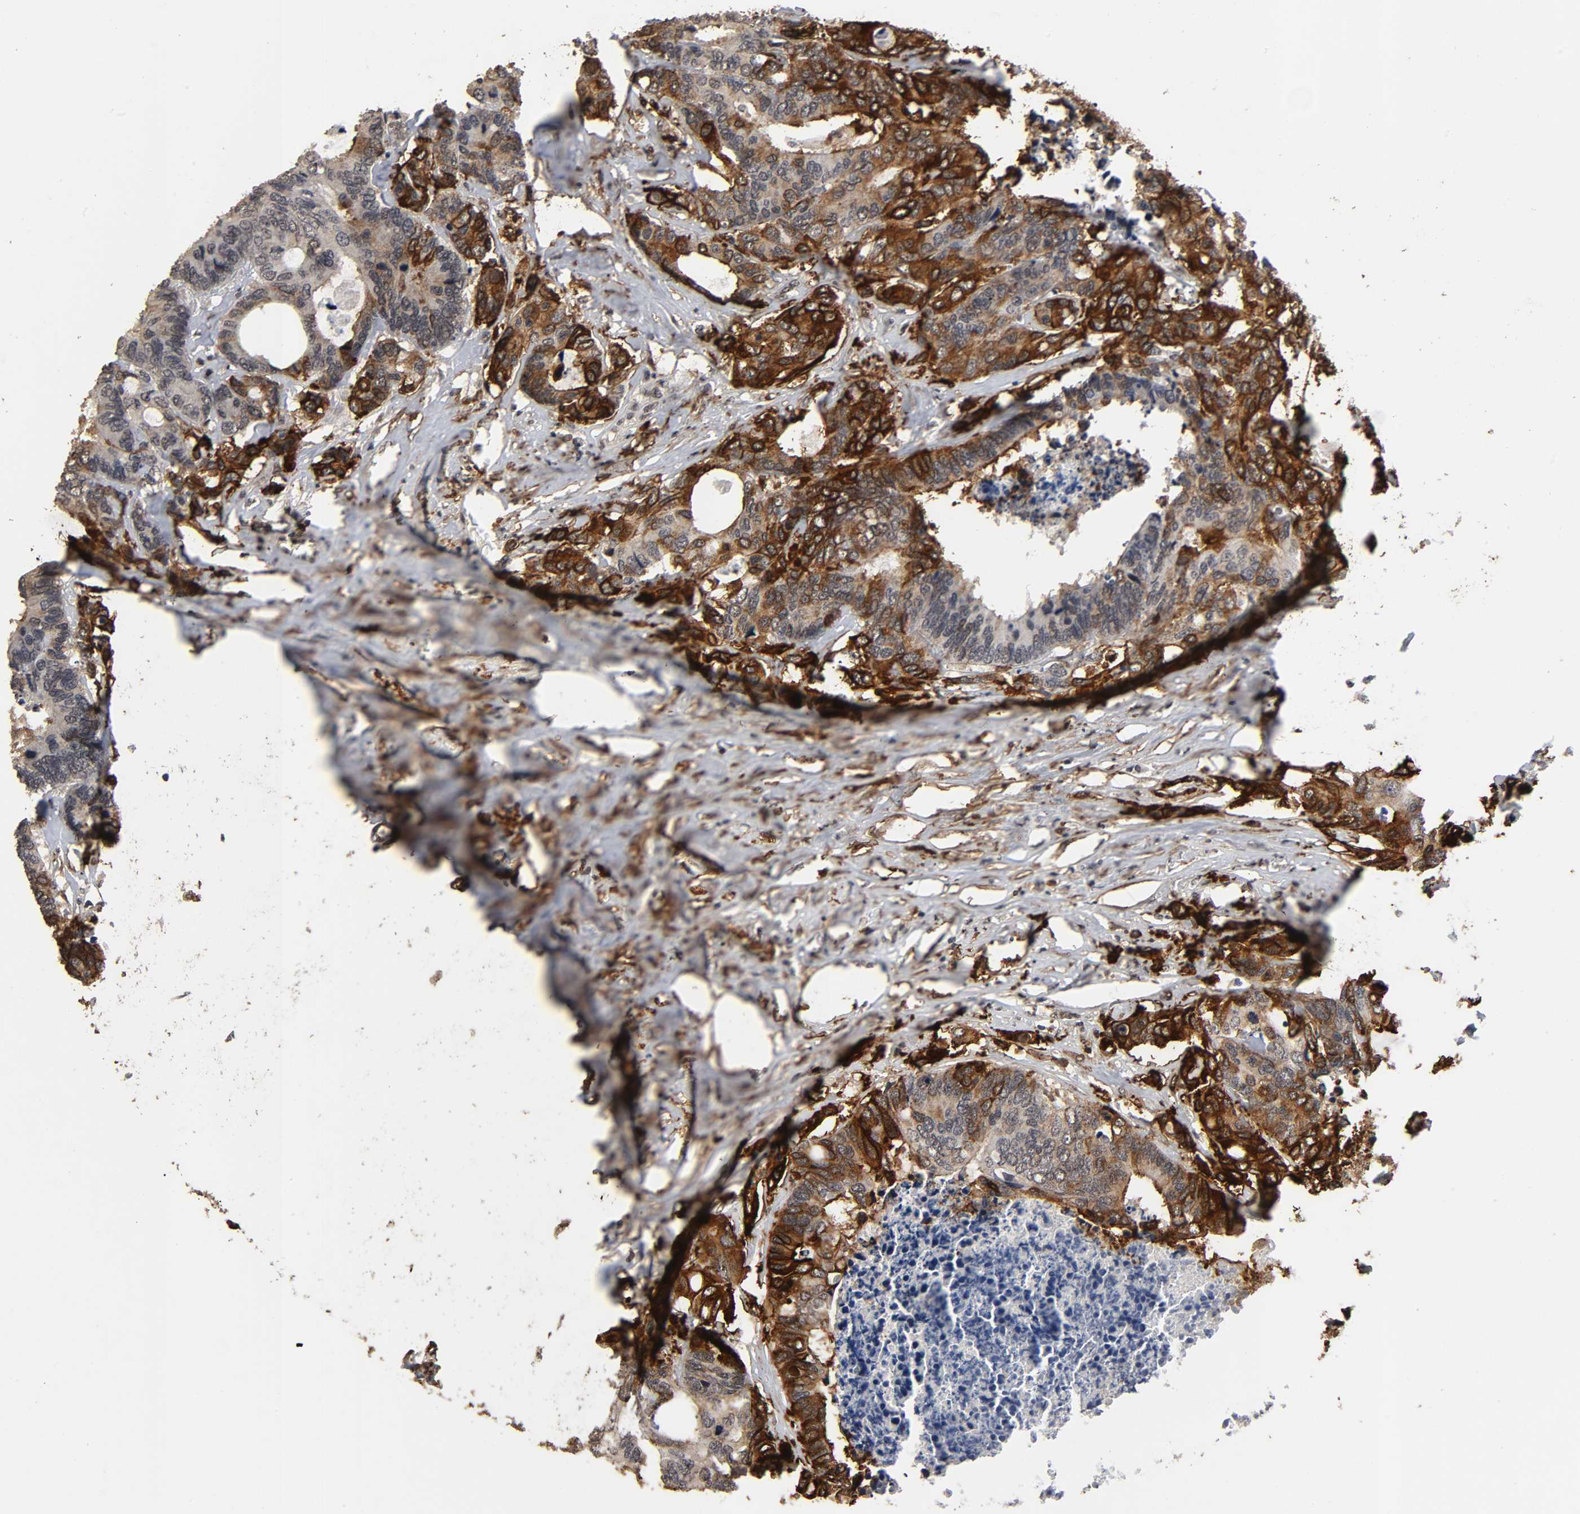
{"staining": {"intensity": "strong", "quantity": "25%-75%", "location": "cytoplasmic/membranous,nuclear"}, "tissue": "colorectal cancer", "cell_type": "Tumor cells", "image_type": "cancer", "snomed": [{"axis": "morphology", "description": "Adenocarcinoma, NOS"}, {"axis": "topography", "description": "Rectum"}], "caption": "Immunohistochemical staining of colorectal adenocarcinoma shows strong cytoplasmic/membranous and nuclear protein staining in approximately 25%-75% of tumor cells.", "gene": "AHNAK2", "patient": {"sex": "male", "age": 55}}